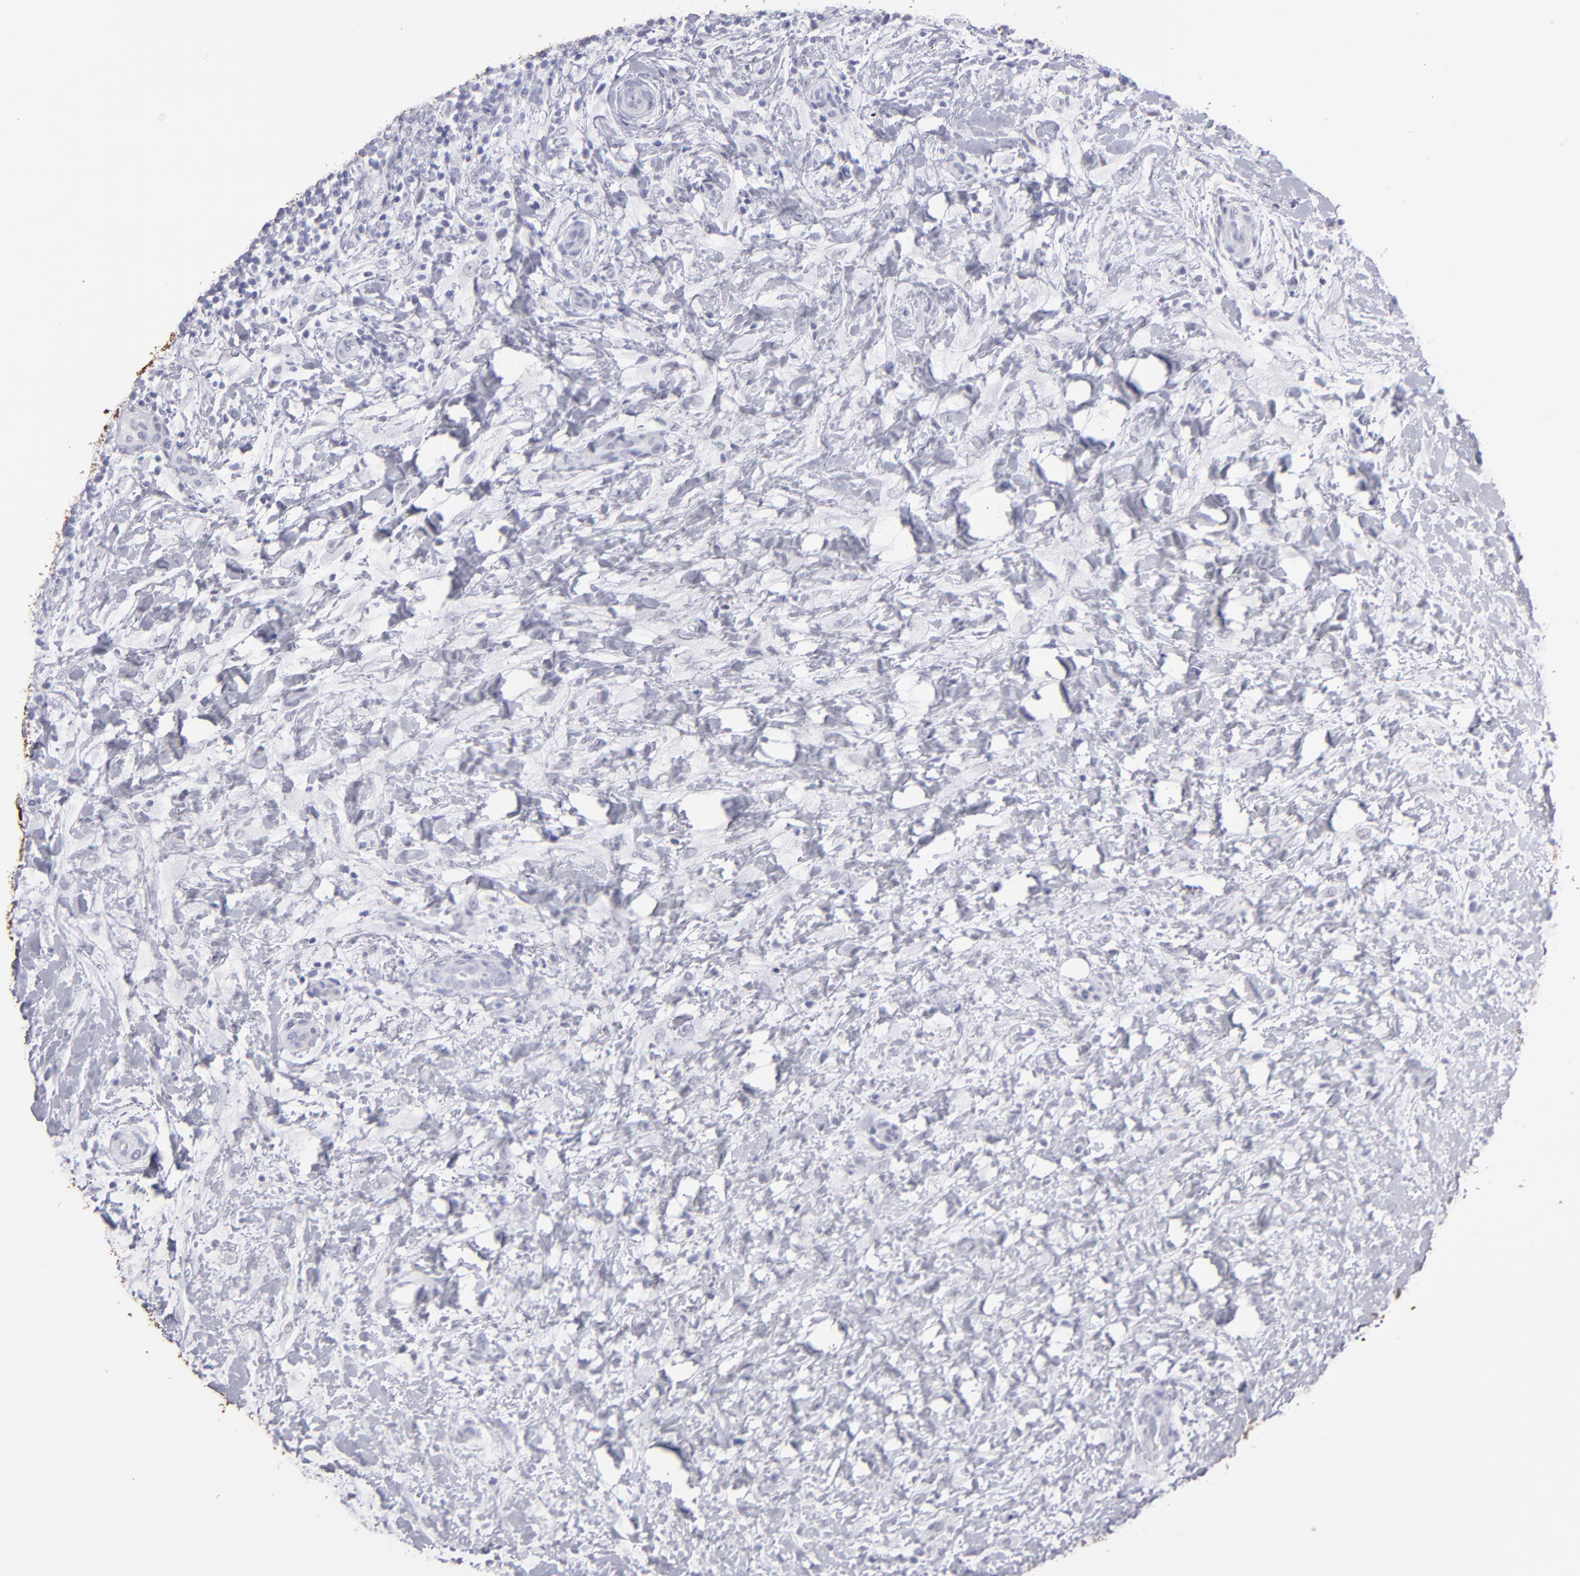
{"staining": {"intensity": "negative", "quantity": "none", "location": "none"}, "tissue": "lymphoma", "cell_type": "Tumor cells", "image_type": "cancer", "snomed": [{"axis": "morphology", "description": "Malignant lymphoma, non-Hodgkin's type, Low grade"}, {"axis": "topography", "description": "Lymph node"}], "caption": "Immunohistochemical staining of lymphoma exhibits no significant positivity in tumor cells.", "gene": "ALDOB", "patient": {"sex": "female", "age": 76}}